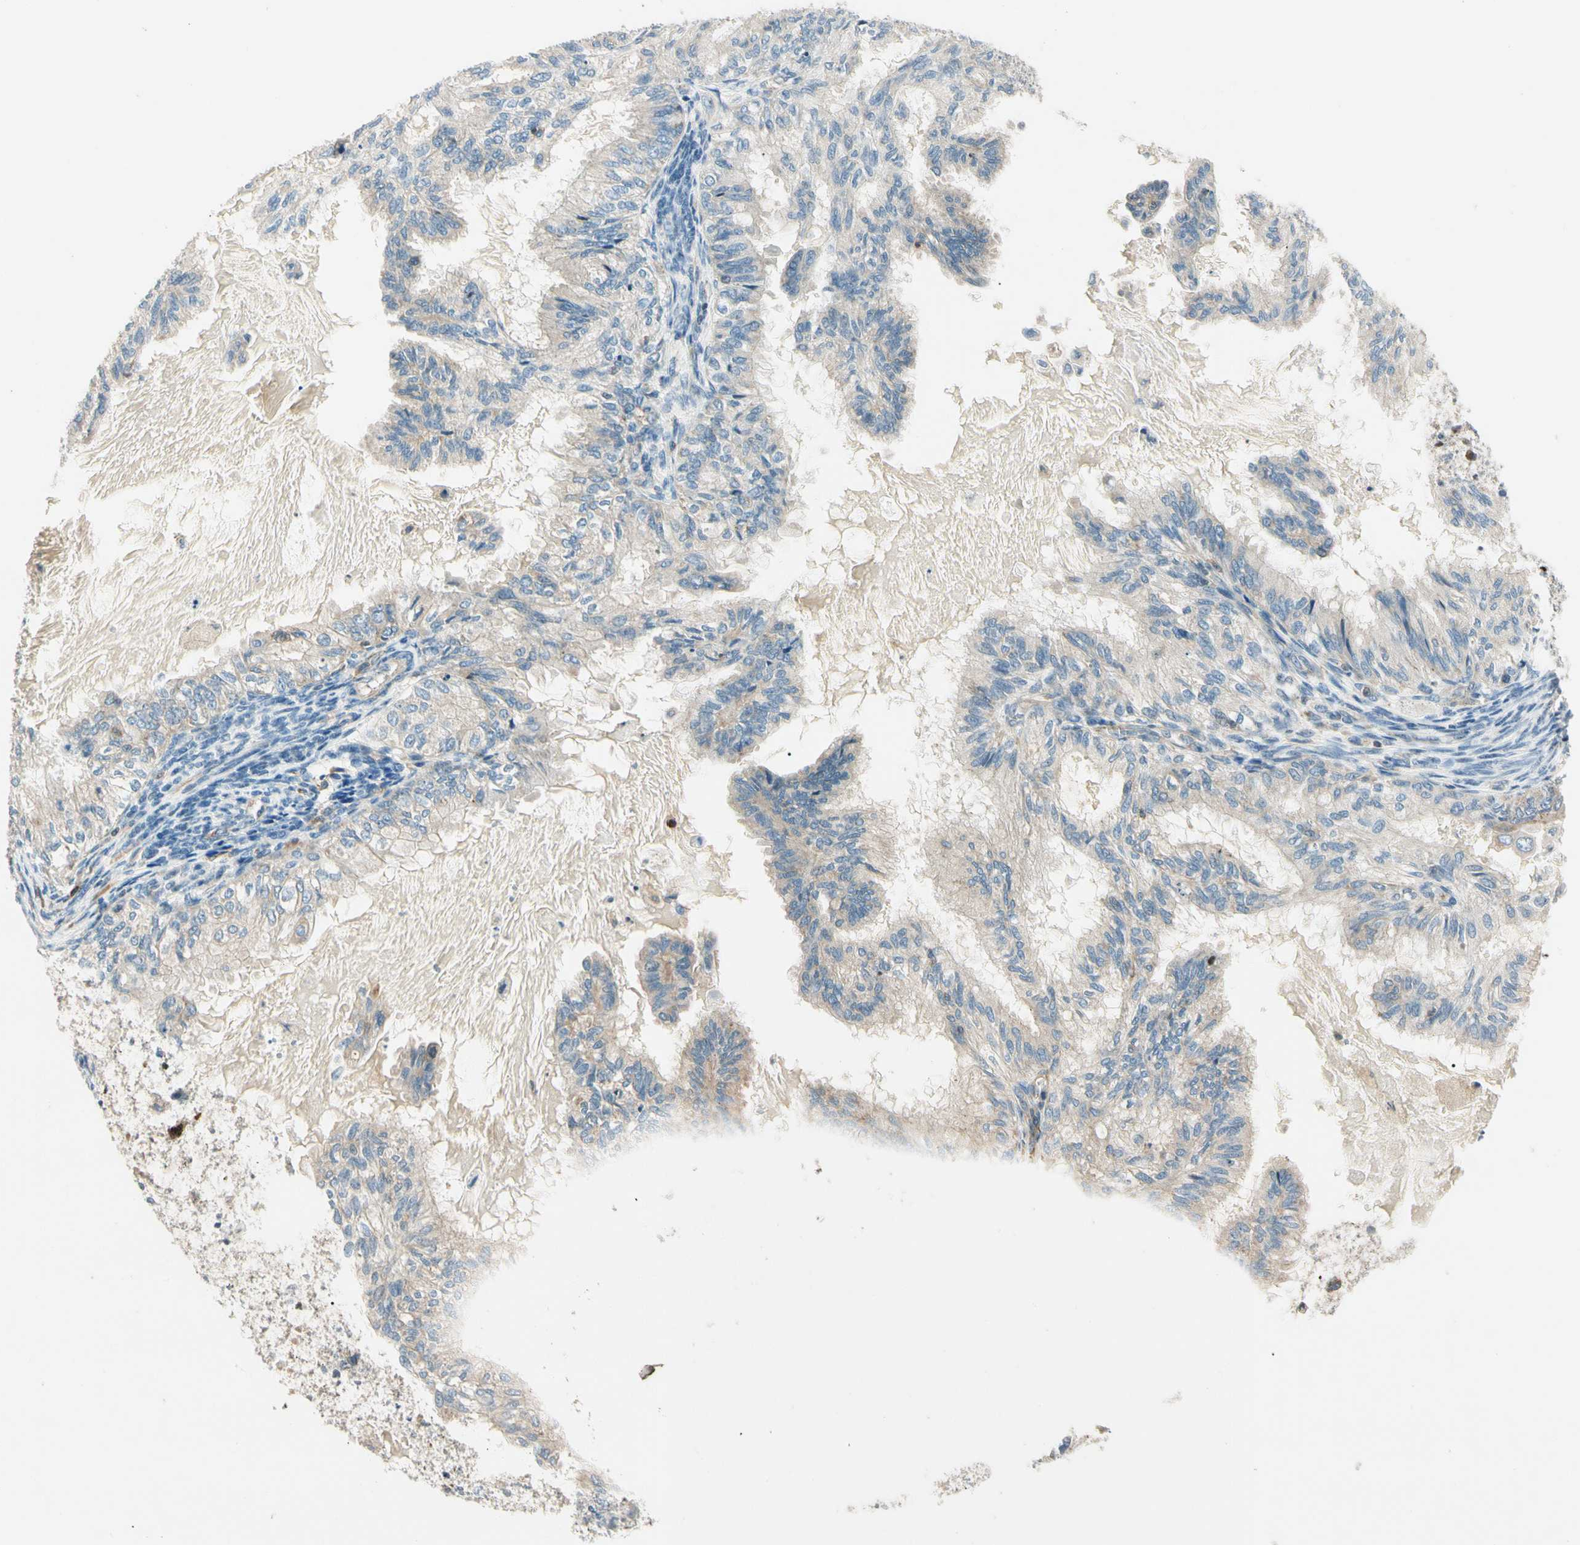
{"staining": {"intensity": "weak", "quantity": ">75%", "location": "cytoplasmic/membranous"}, "tissue": "cervical cancer", "cell_type": "Tumor cells", "image_type": "cancer", "snomed": [{"axis": "morphology", "description": "Normal tissue, NOS"}, {"axis": "morphology", "description": "Adenocarcinoma, NOS"}, {"axis": "topography", "description": "Cervix"}, {"axis": "topography", "description": "Endometrium"}], "caption": "Immunohistochemistry (DAB) staining of human cervical cancer shows weak cytoplasmic/membranous protein staining in approximately >75% of tumor cells. (Stains: DAB in brown, nuclei in blue, Microscopy: brightfield microscopy at high magnification).", "gene": "CDH6", "patient": {"sex": "female", "age": 86}}